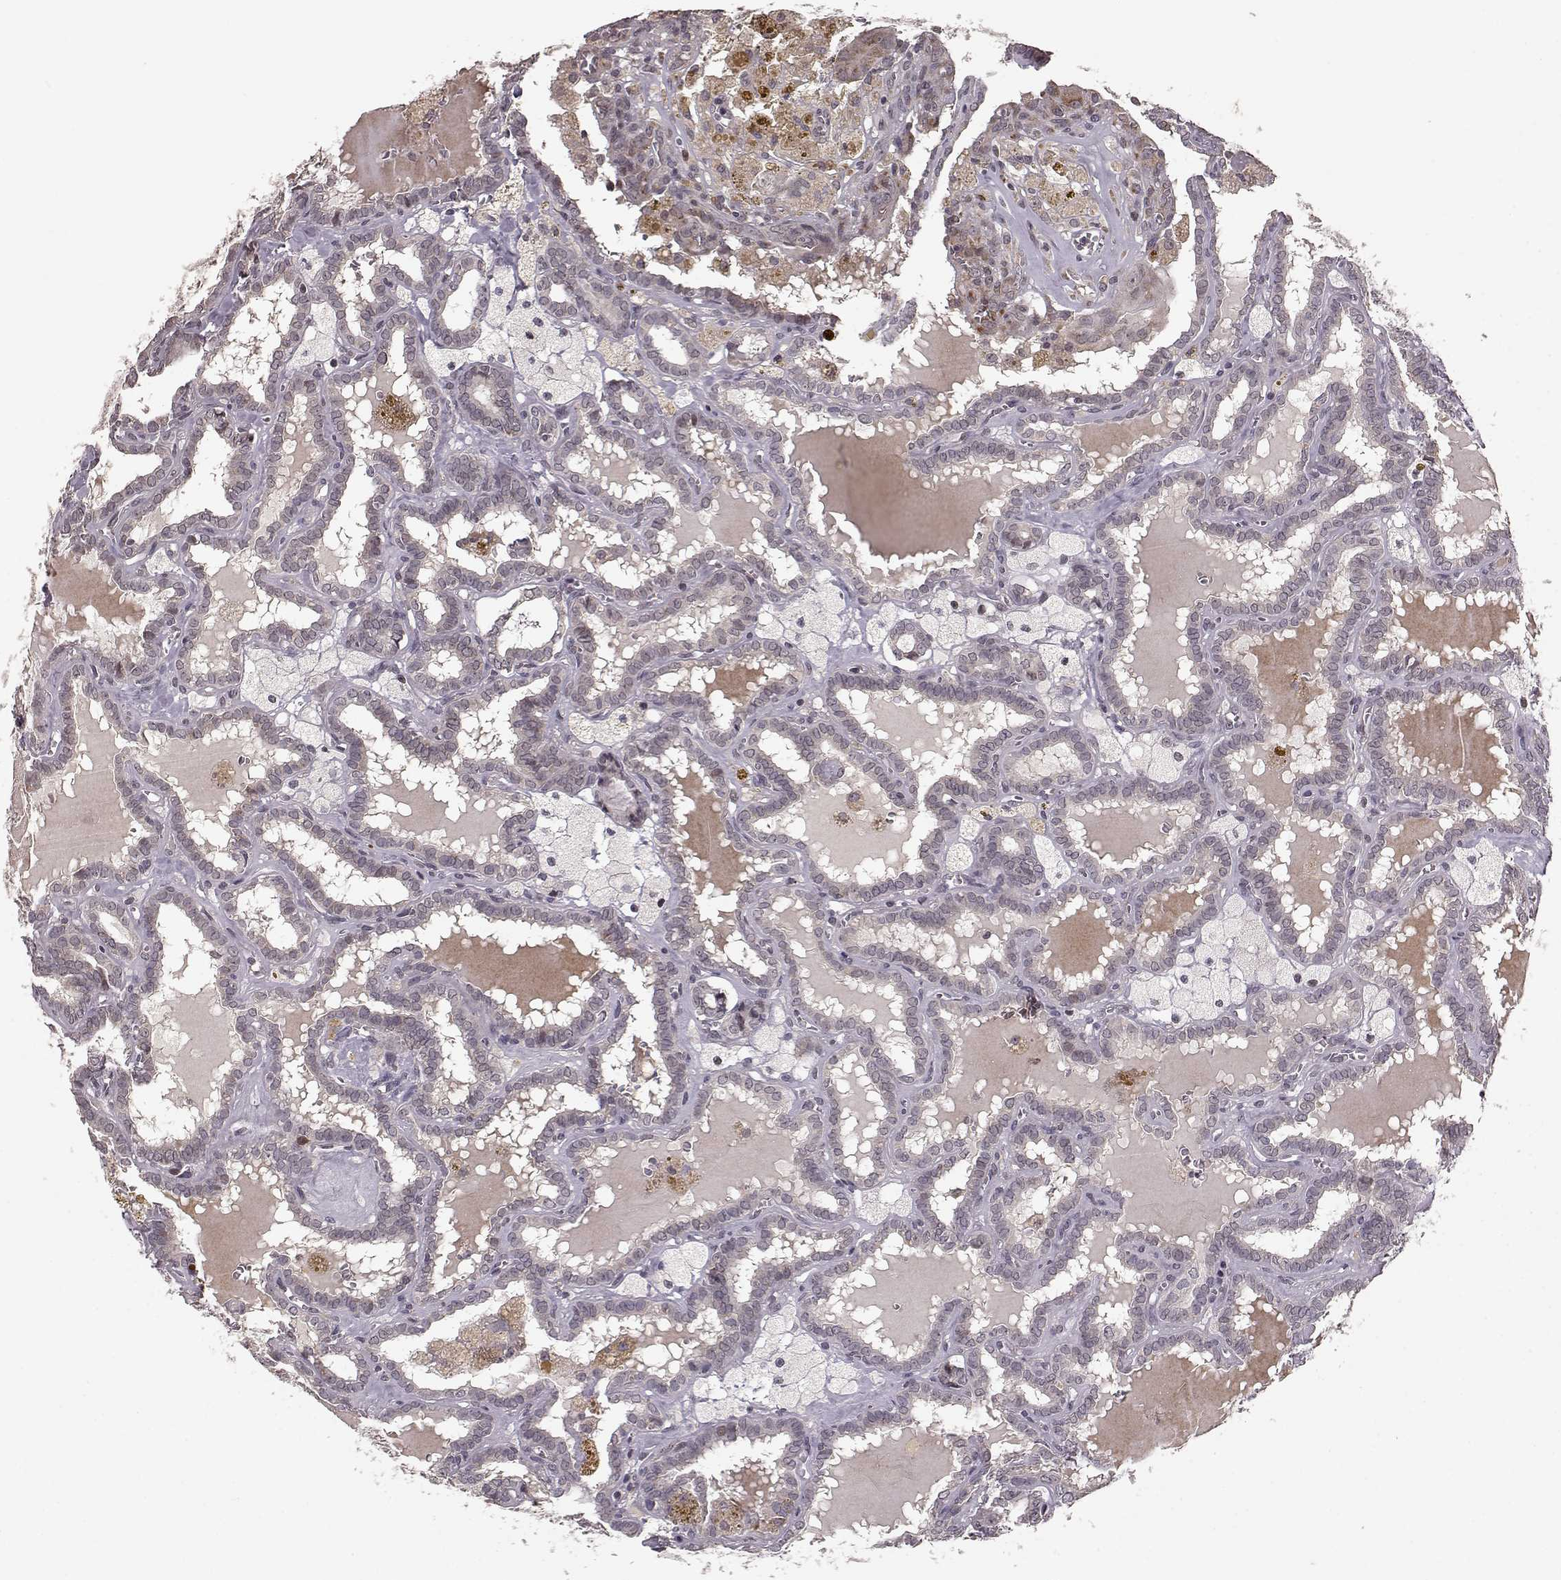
{"staining": {"intensity": "negative", "quantity": "none", "location": "none"}, "tissue": "thyroid cancer", "cell_type": "Tumor cells", "image_type": "cancer", "snomed": [{"axis": "morphology", "description": "Papillary adenocarcinoma, NOS"}, {"axis": "topography", "description": "Thyroid gland"}], "caption": "Immunohistochemical staining of thyroid cancer (papillary adenocarcinoma) exhibits no significant staining in tumor cells.", "gene": "ELOVL5", "patient": {"sex": "female", "age": 39}}